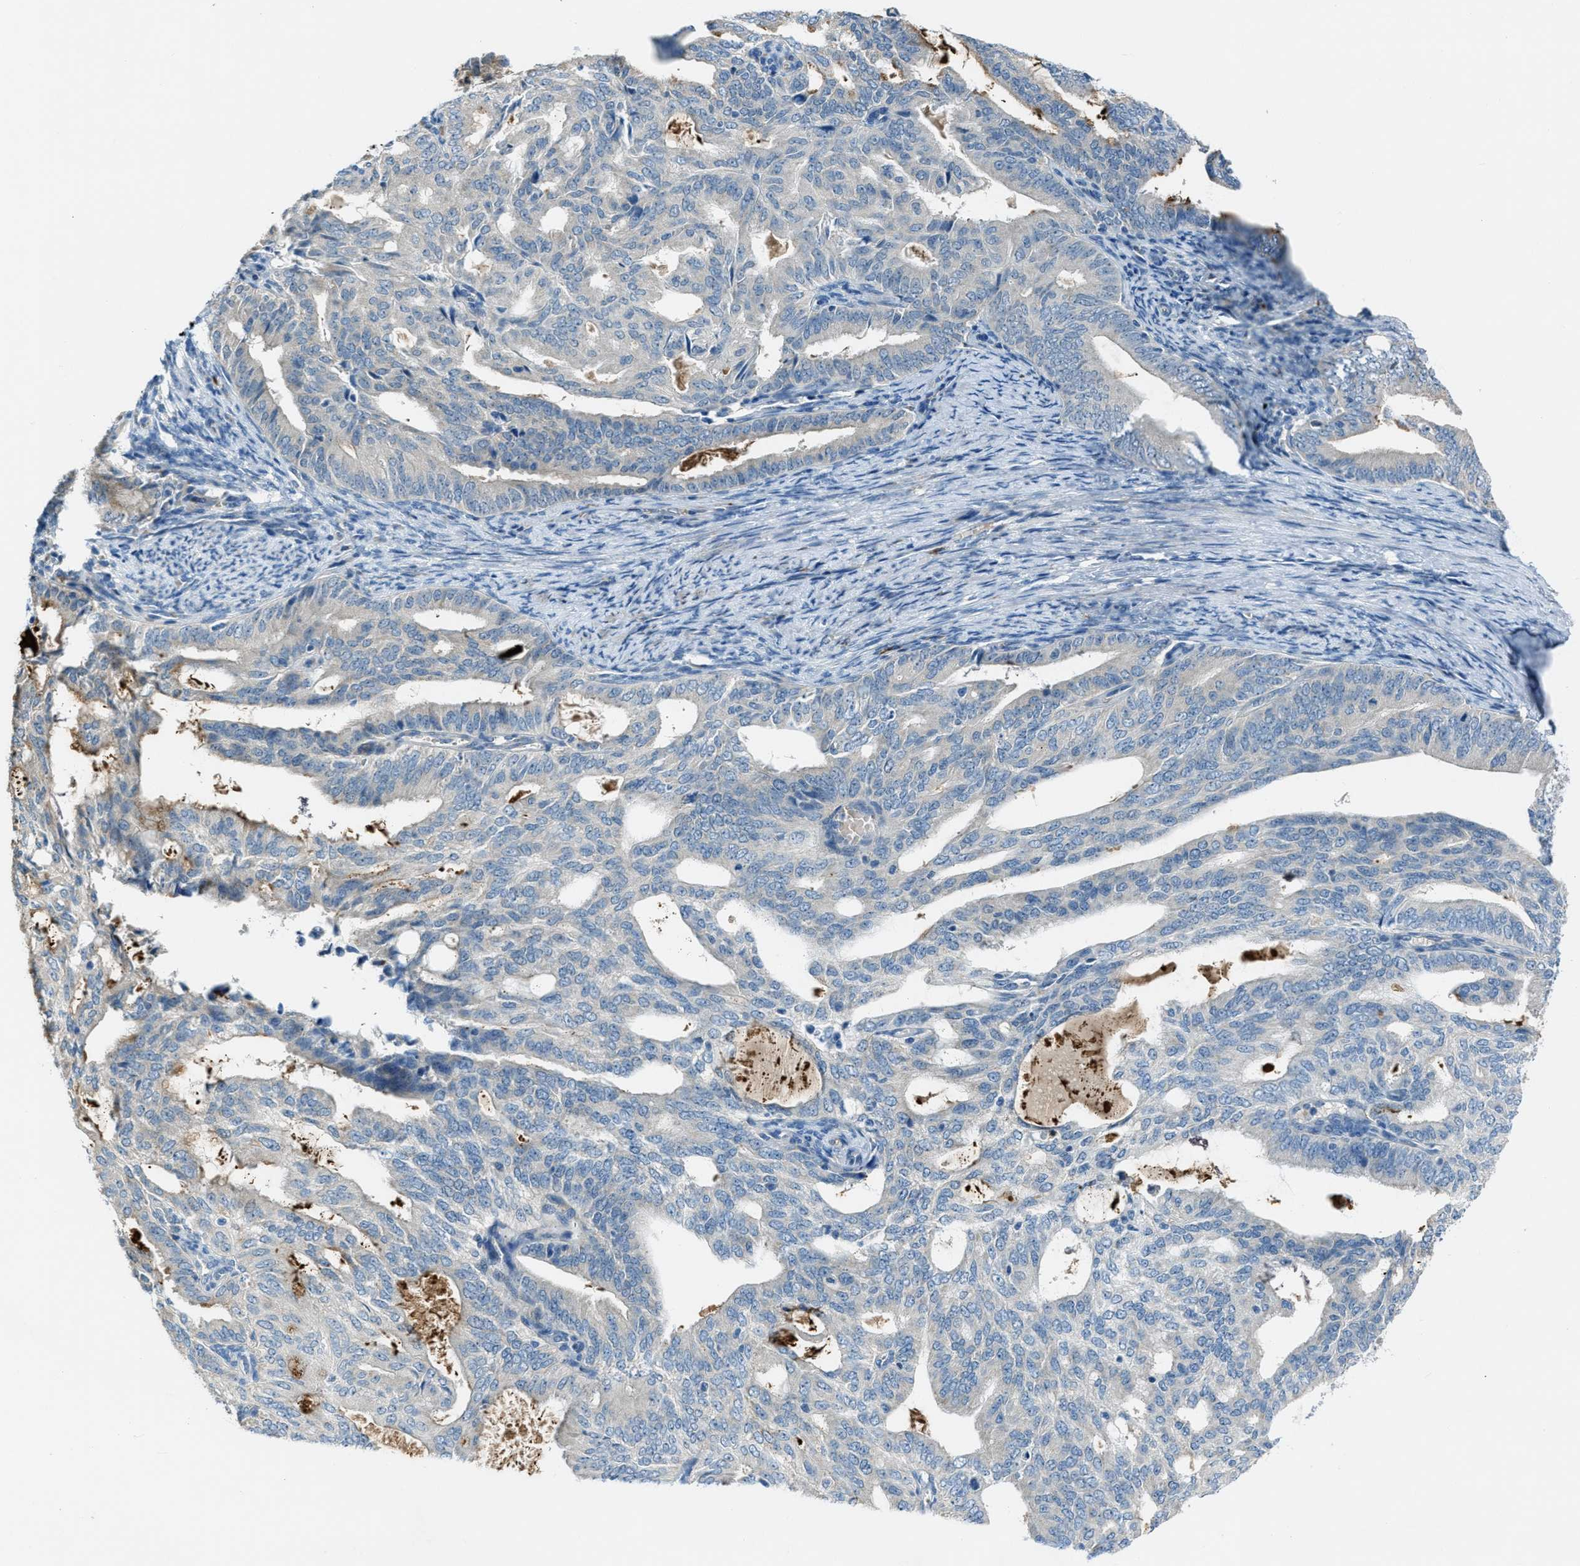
{"staining": {"intensity": "negative", "quantity": "none", "location": "none"}, "tissue": "endometrial cancer", "cell_type": "Tumor cells", "image_type": "cancer", "snomed": [{"axis": "morphology", "description": "Adenocarcinoma, NOS"}, {"axis": "topography", "description": "Endometrium"}], "caption": "This is an IHC histopathology image of human endometrial cancer (adenocarcinoma). There is no positivity in tumor cells.", "gene": "CDON", "patient": {"sex": "female", "age": 58}}